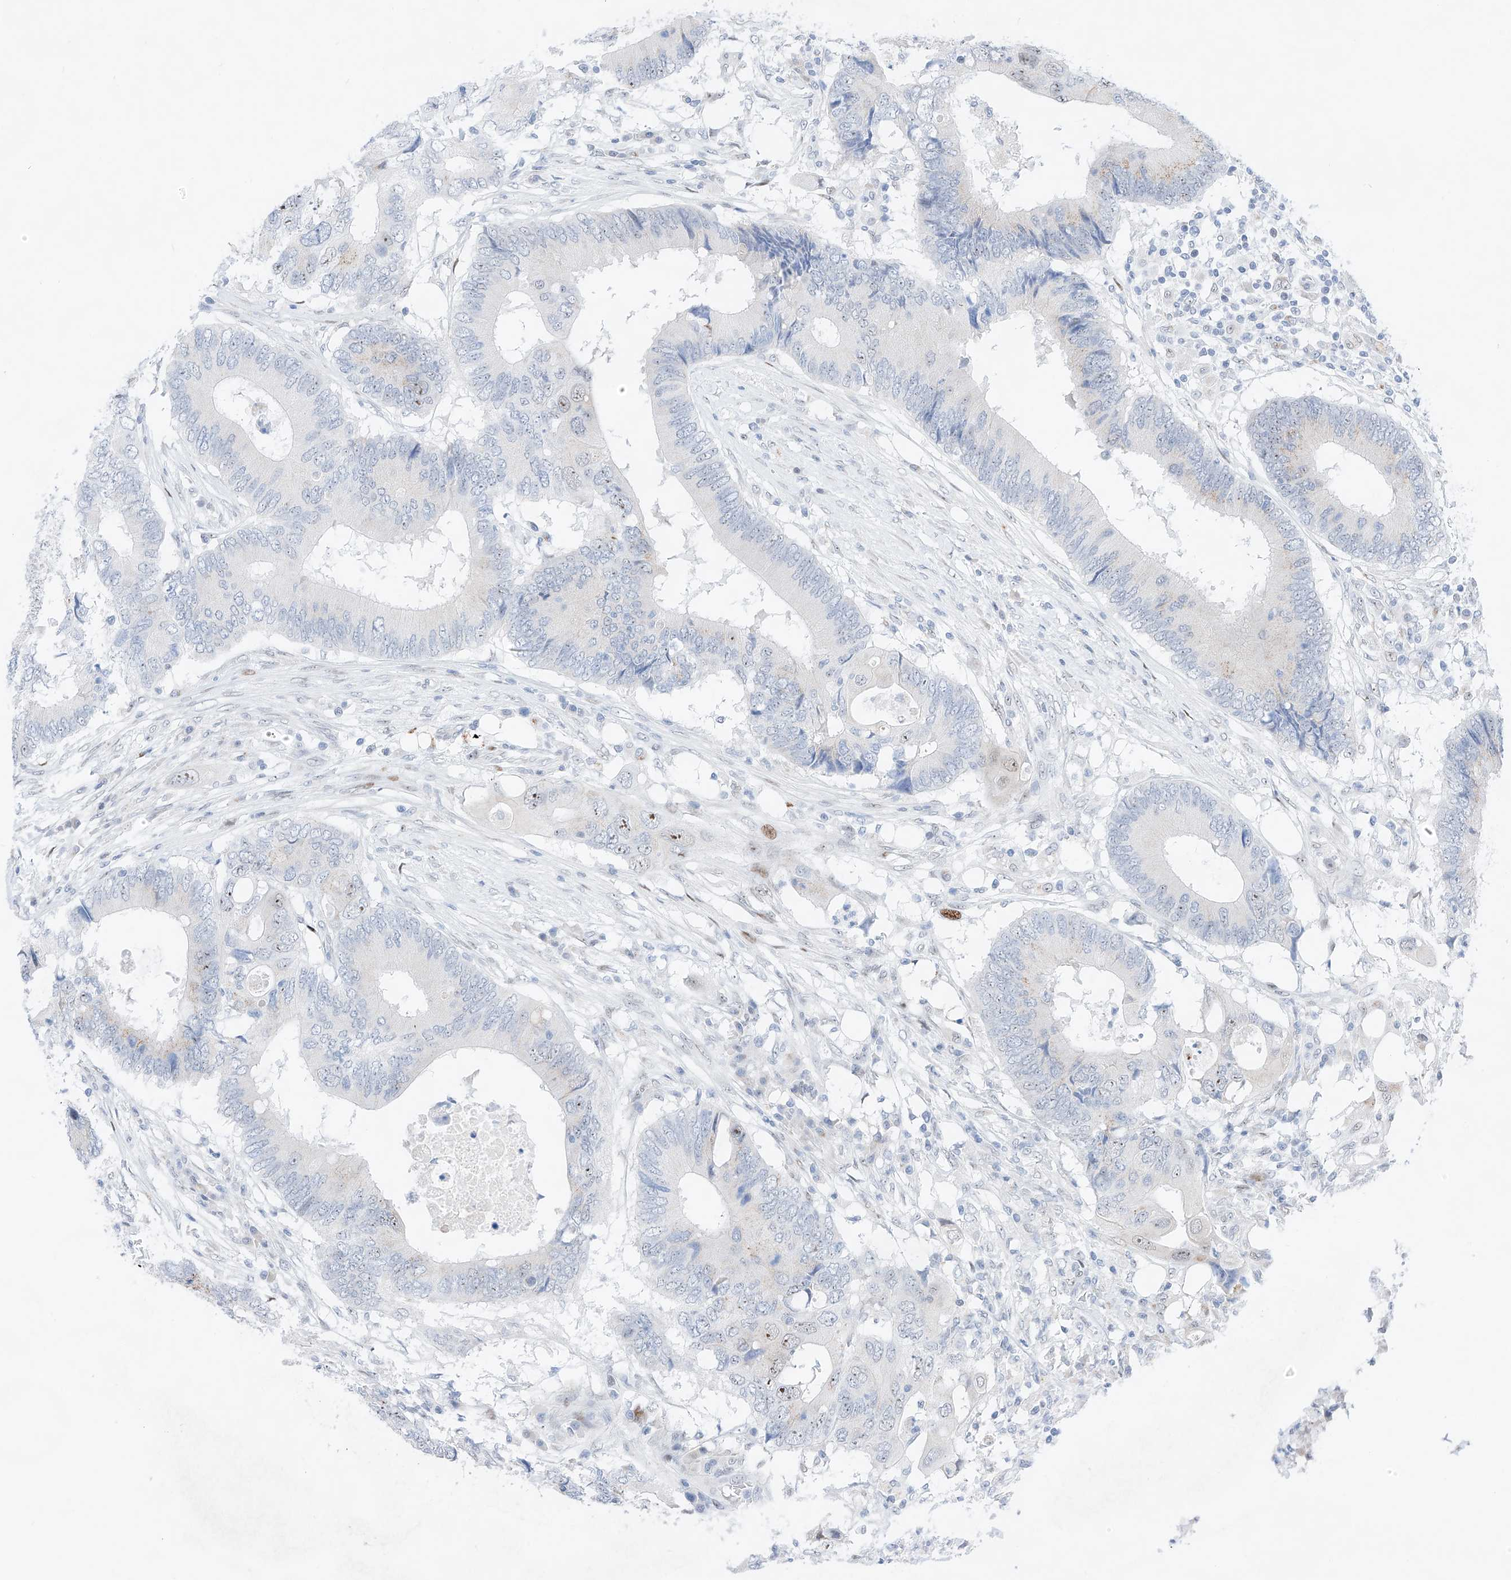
{"staining": {"intensity": "weak", "quantity": "<25%", "location": "nuclear"}, "tissue": "colorectal cancer", "cell_type": "Tumor cells", "image_type": "cancer", "snomed": [{"axis": "morphology", "description": "Adenocarcinoma, NOS"}, {"axis": "topography", "description": "Colon"}], "caption": "Image shows no significant protein staining in tumor cells of colorectal cancer (adenocarcinoma).", "gene": "NT5C3B", "patient": {"sex": "male", "age": 71}}